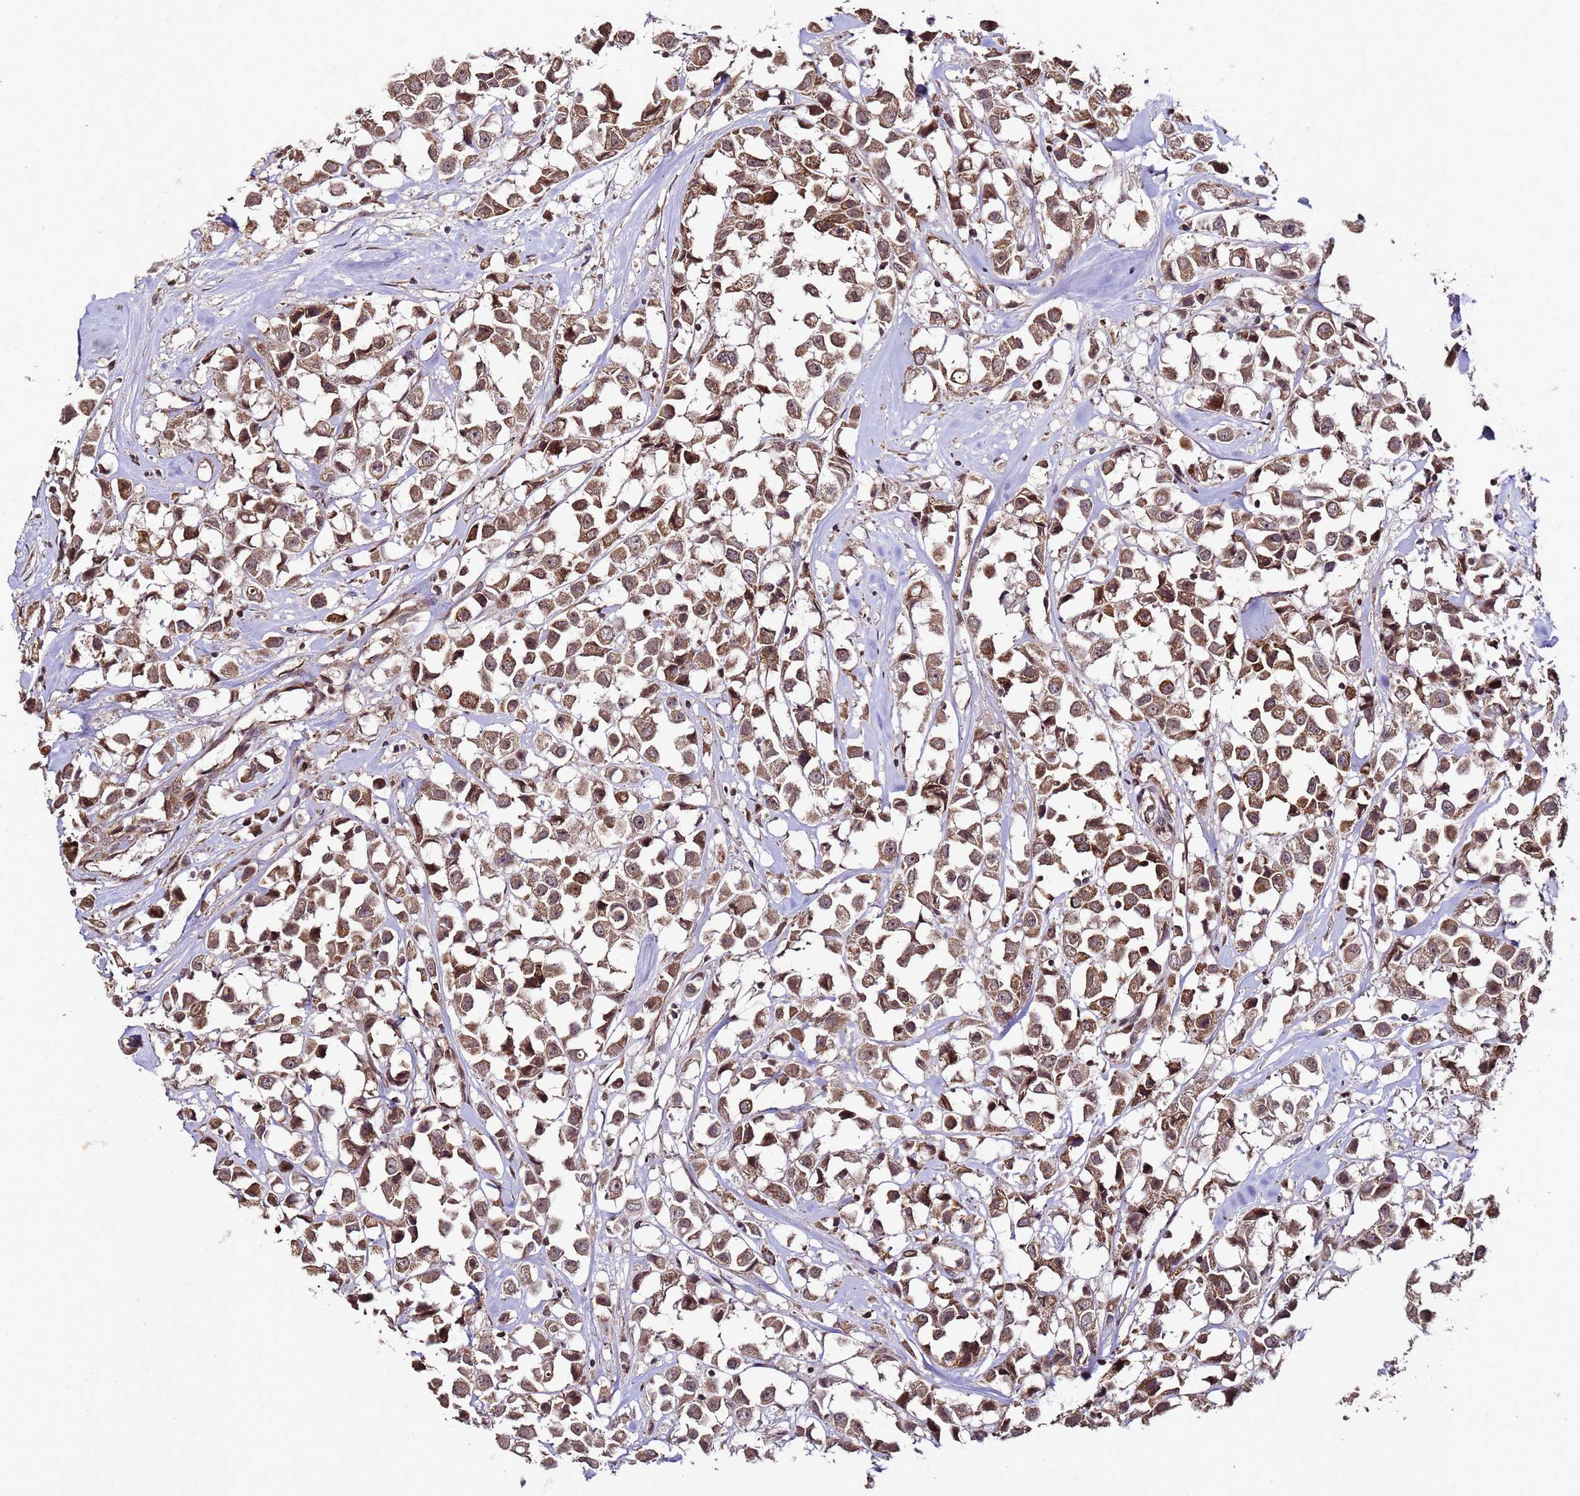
{"staining": {"intensity": "moderate", "quantity": ">75%", "location": "cytoplasmic/membranous"}, "tissue": "breast cancer", "cell_type": "Tumor cells", "image_type": "cancer", "snomed": [{"axis": "morphology", "description": "Duct carcinoma"}, {"axis": "topography", "description": "Breast"}], "caption": "A brown stain labels moderate cytoplasmic/membranous expression of a protein in breast cancer (infiltrating ductal carcinoma) tumor cells.", "gene": "PRODH", "patient": {"sex": "female", "age": 61}}